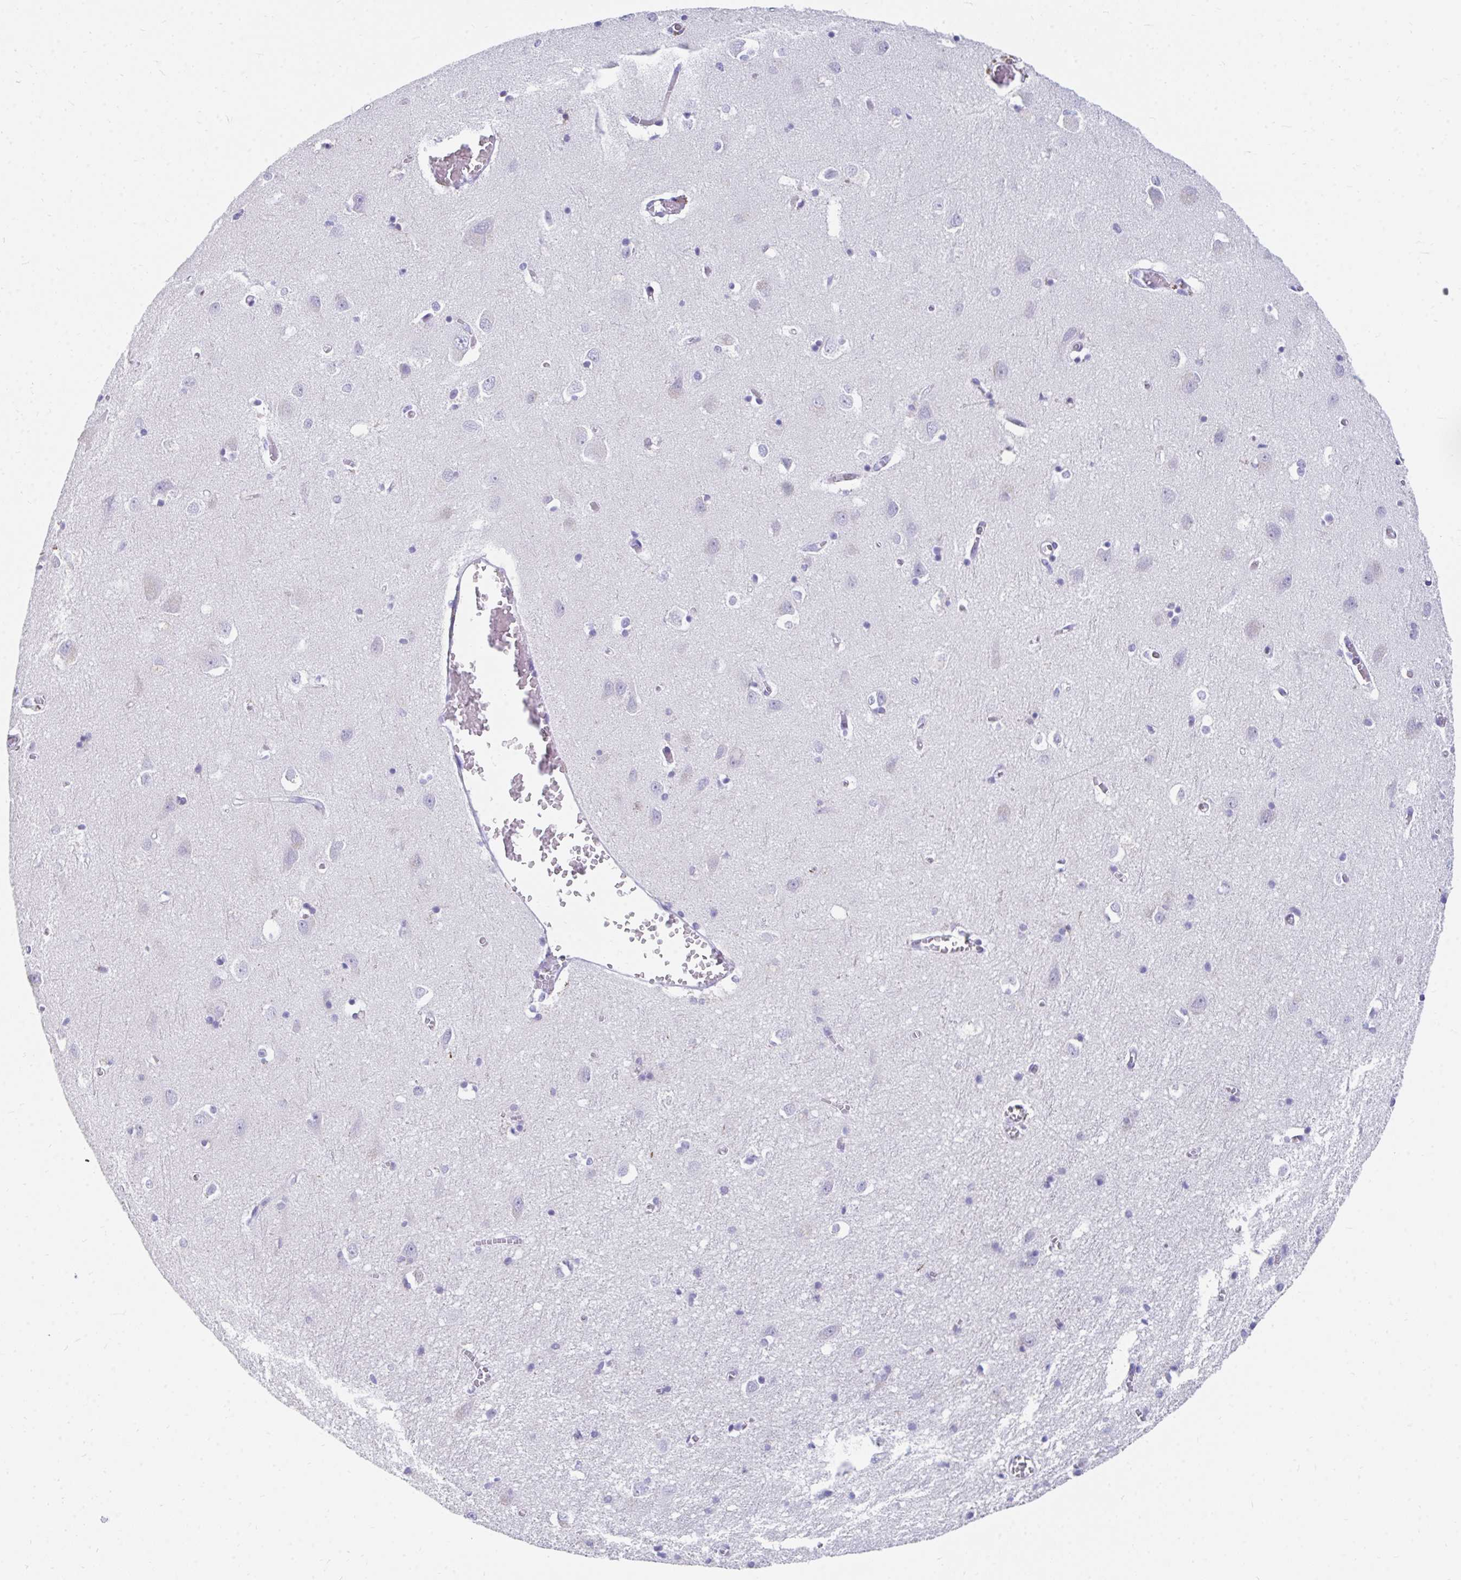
{"staining": {"intensity": "negative", "quantity": "none", "location": "none"}, "tissue": "cerebral cortex", "cell_type": "Endothelial cells", "image_type": "normal", "snomed": [{"axis": "morphology", "description": "Normal tissue, NOS"}, {"axis": "topography", "description": "Cerebral cortex"}], "caption": "Endothelial cells are negative for protein expression in benign human cerebral cortex. (Immunohistochemistry (ihc), brightfield microscopy, high magnification).", "gene": "CD7", "patient": {"sex": "male", "age": 70}}